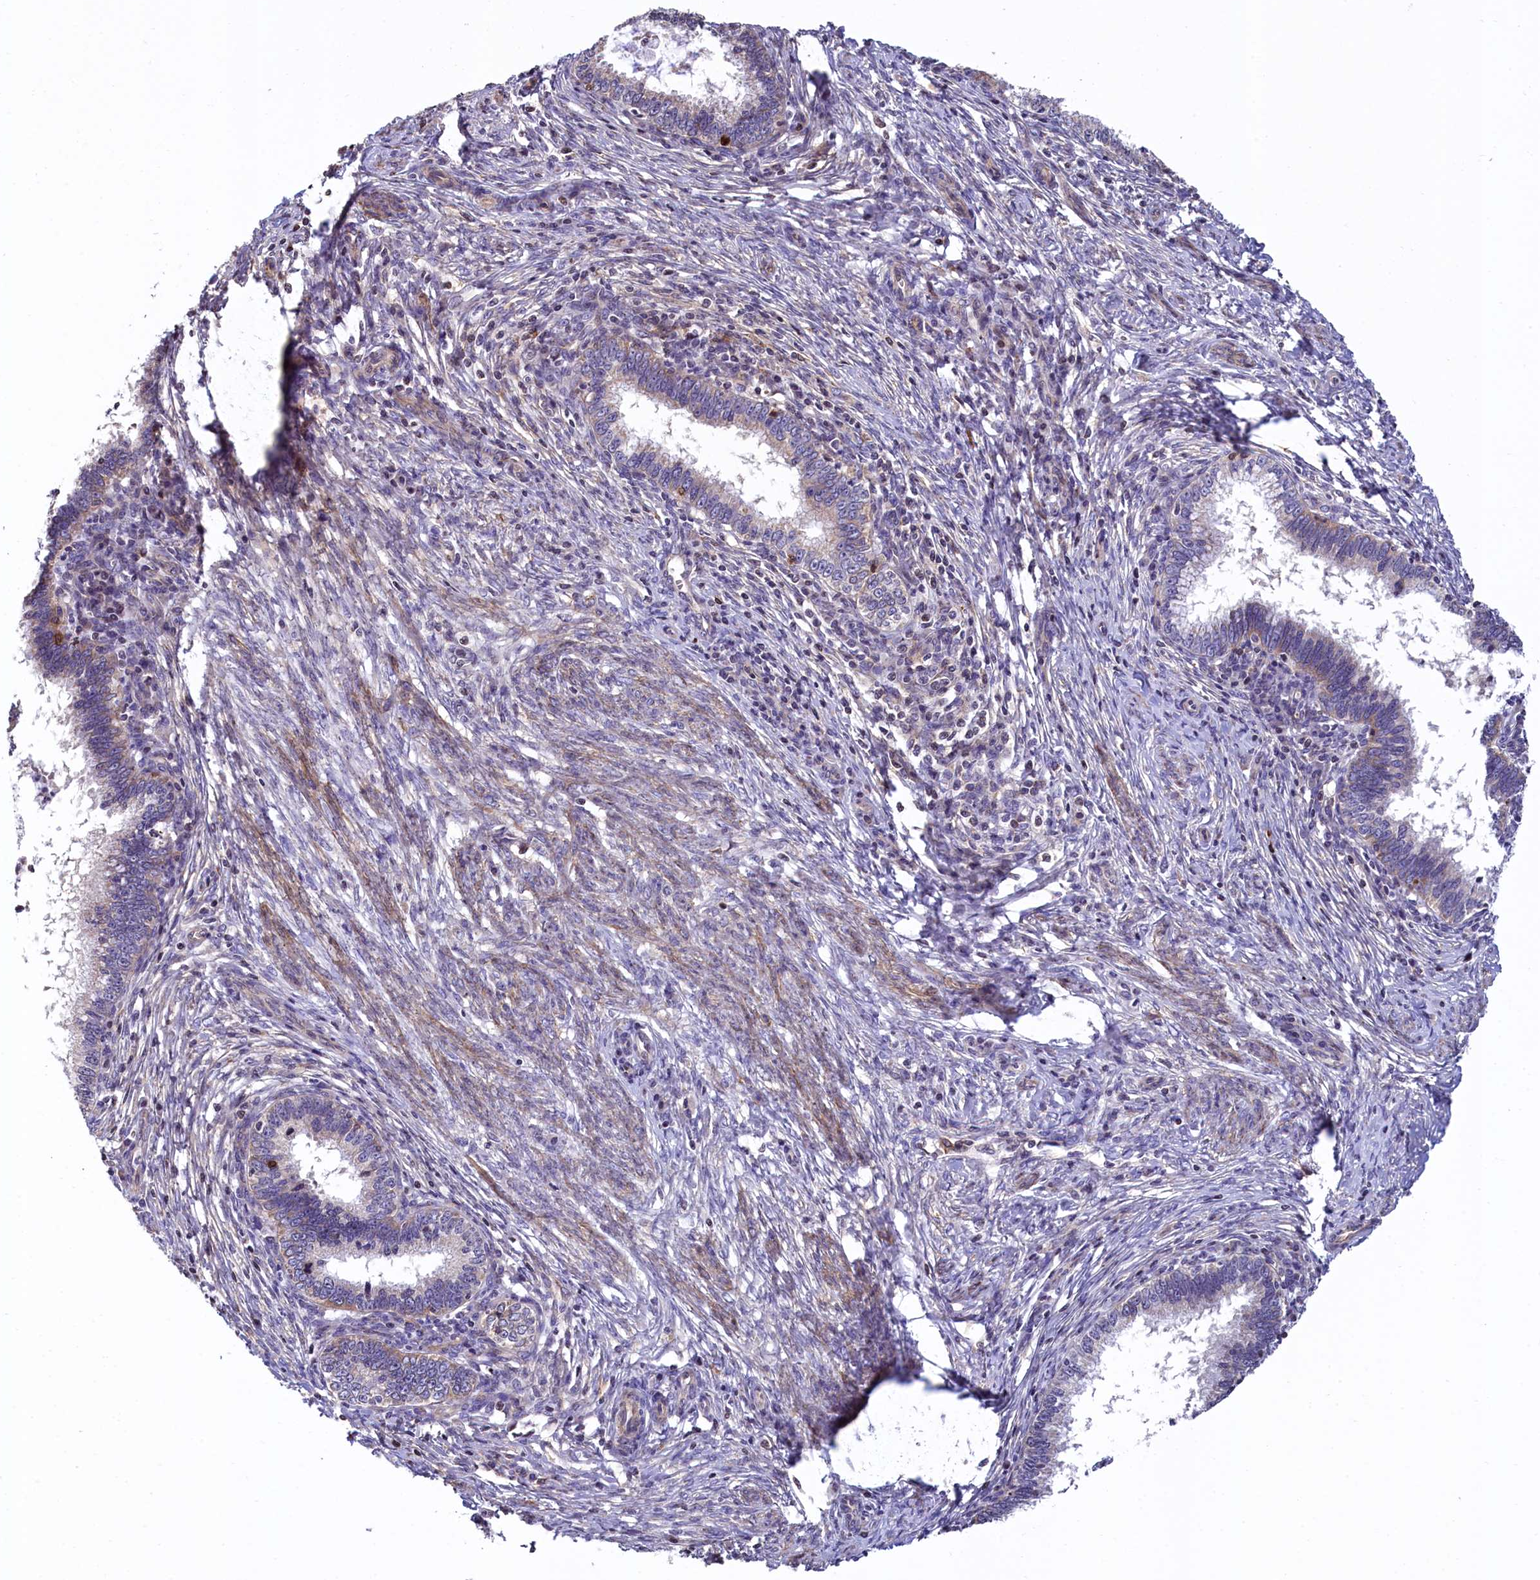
{"staining": {"intensity": "weak", "quantity": "<25%", "location": "cytoplasmic/membranous"}, "tissue": "cervical cancer", "cell_type": "Tumor cells", "image_type": "cancer", "snomed": [{"axis": "morphology", "description": "Adenocarcinoma, NOS"}, {"axis": "topography", "description": "Cervix"}], "caption": "Image shows no protein expression in tumor cells of cervical cancer tissue.", "gene": "ZNF2", "patient": {"sex": "female", "age": 36}}